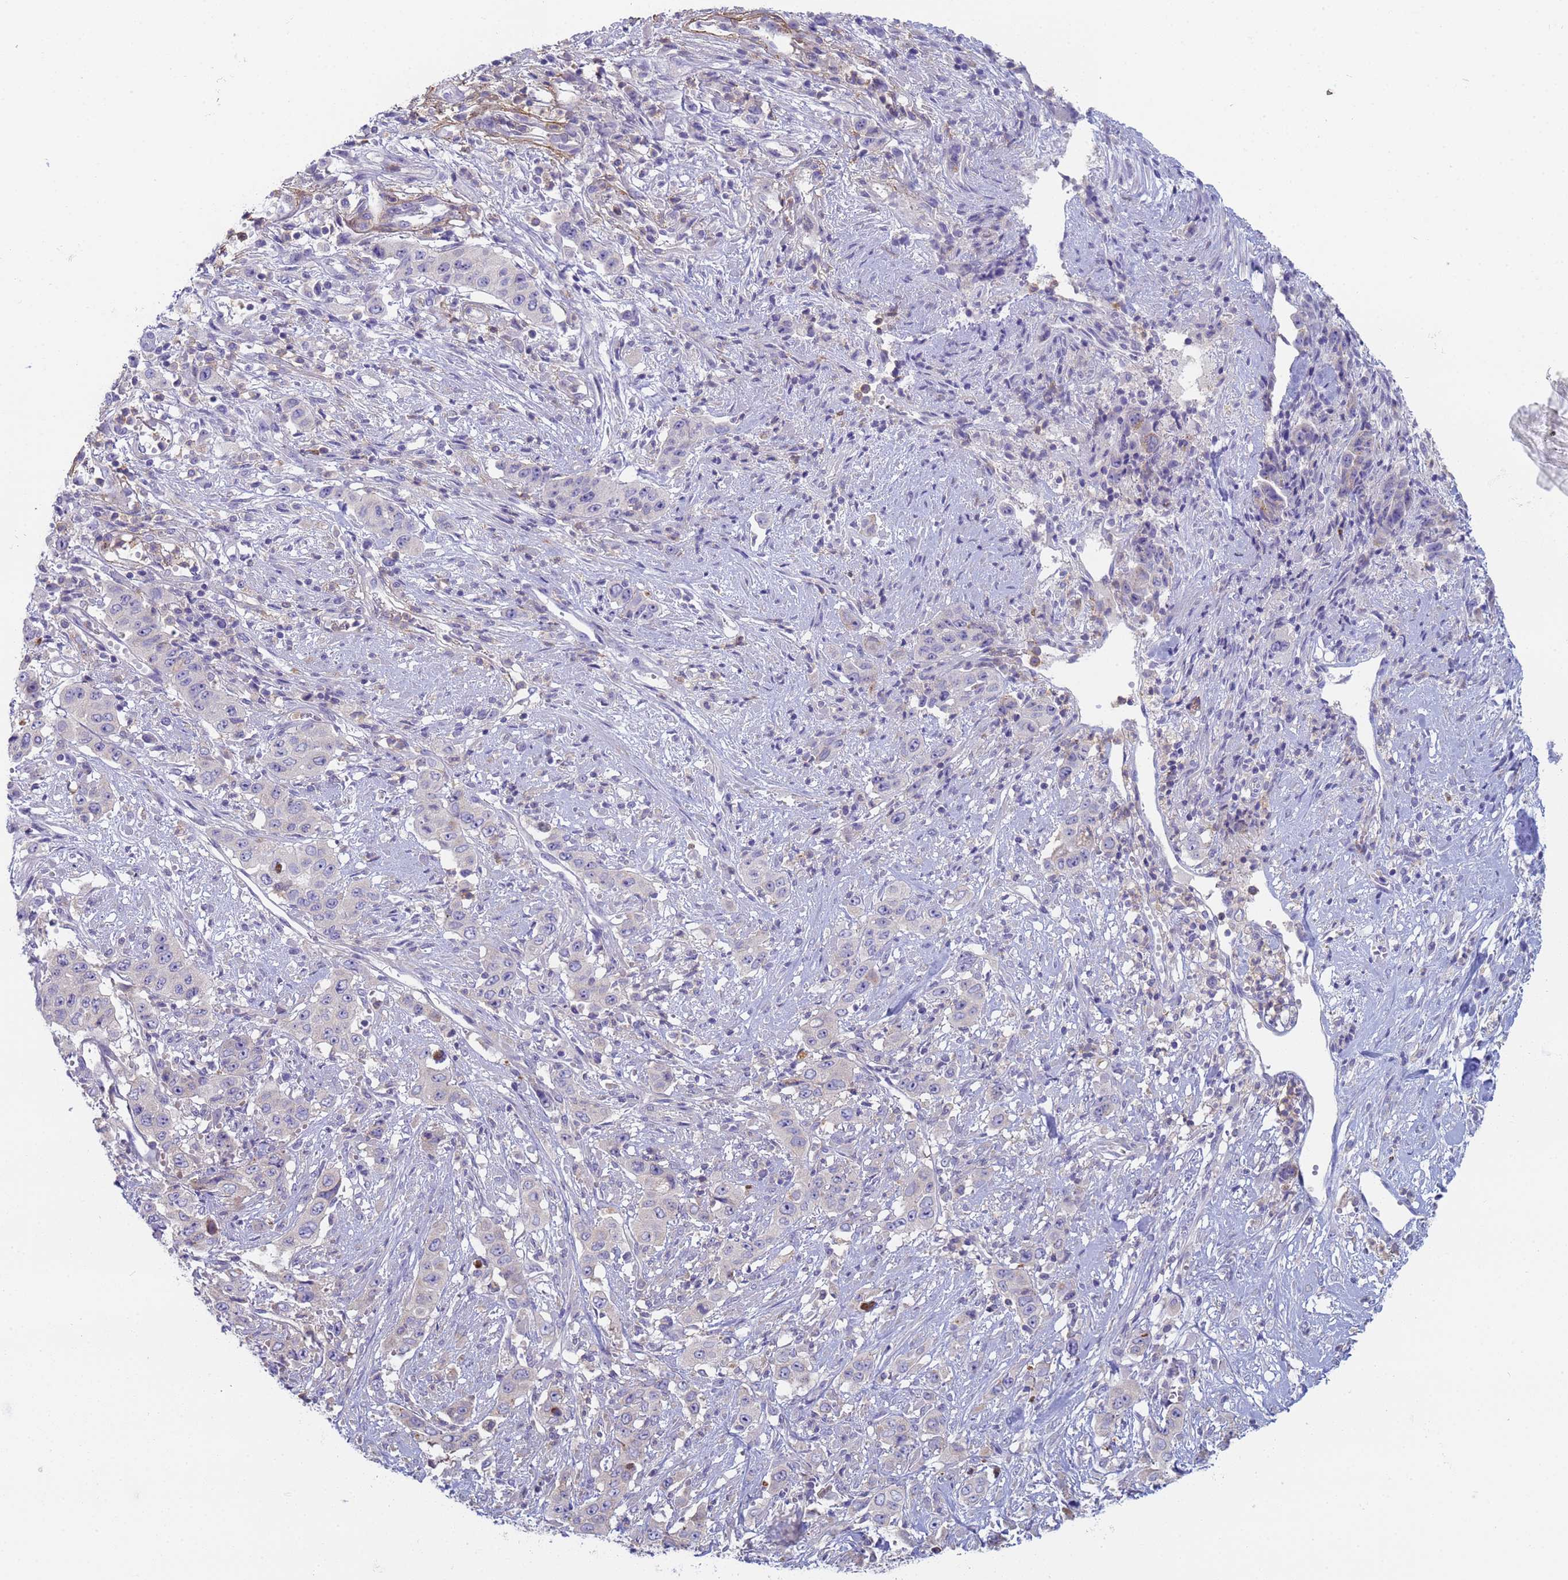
{"staining": {"intensity": "negative", "quantity": "none", "location": "none"}, "tissue": "stomach cancer", "cell_type": "Tumor cells", "image_type": "cancer", "snomed": [{"axis": "morphology", "description": "Adenocarcinoma, NOS"}, {"axis": "topography", "description": "Stomach, upper"}], "caption": "An immunohistochemistry image of stomach cancer (adenocarcinoma) is shown. There is no staining in tumor cells of stomach cancer (adenocarcinoma).", "gene": "CR1", "patient": {"sex": "male", "age": 62}}